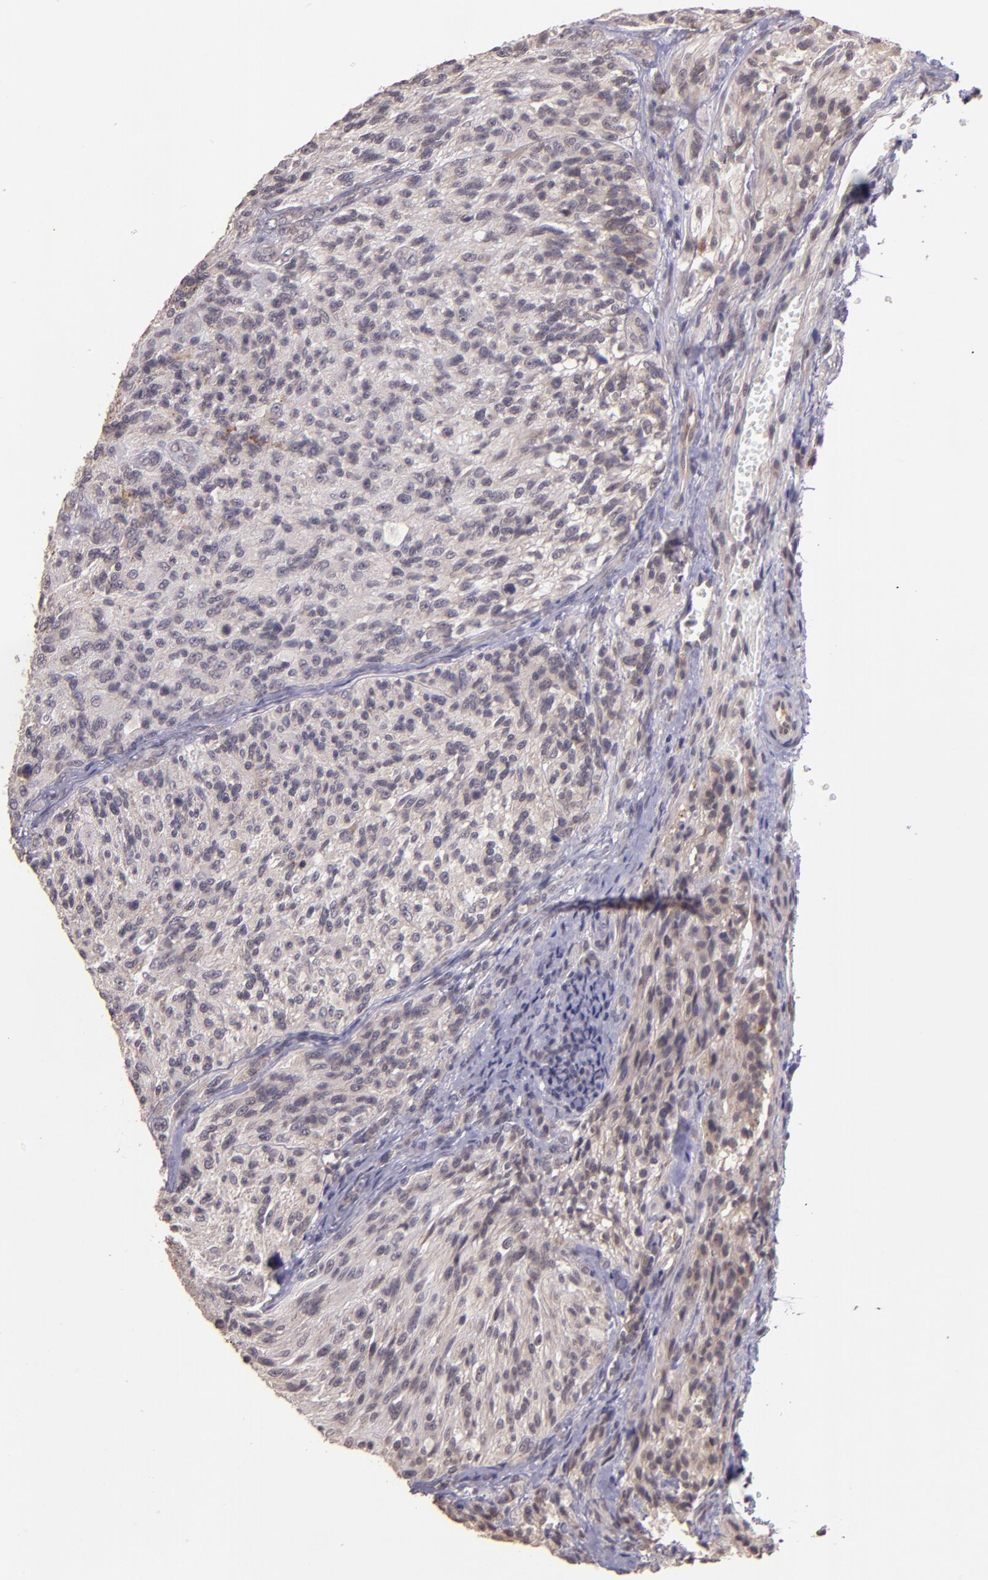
{"staining": {"intensity": "weak", "quantity": ">75%", "location": "cytoplasmic/membranous"}, "tissue": "glioma", "cell_type": "Tumor cells", "image_type": "cancer", "snomed": [{"axis": "morphology", "description": "Normal tissue, NOS"}, {"axis": "morphology", "description": "Glioma, malignant, High grade"}, {"axis": "topography", "description": "Cerebral cortex"}], "caption": "About >75% of tumor cells in glioma demonstrate weak cytoplasmic/membranous protein staining as visualized by brown immunohistochemical staining.", "gene": "TAF7L", "patient": {"sex": "male", "age": 56}}